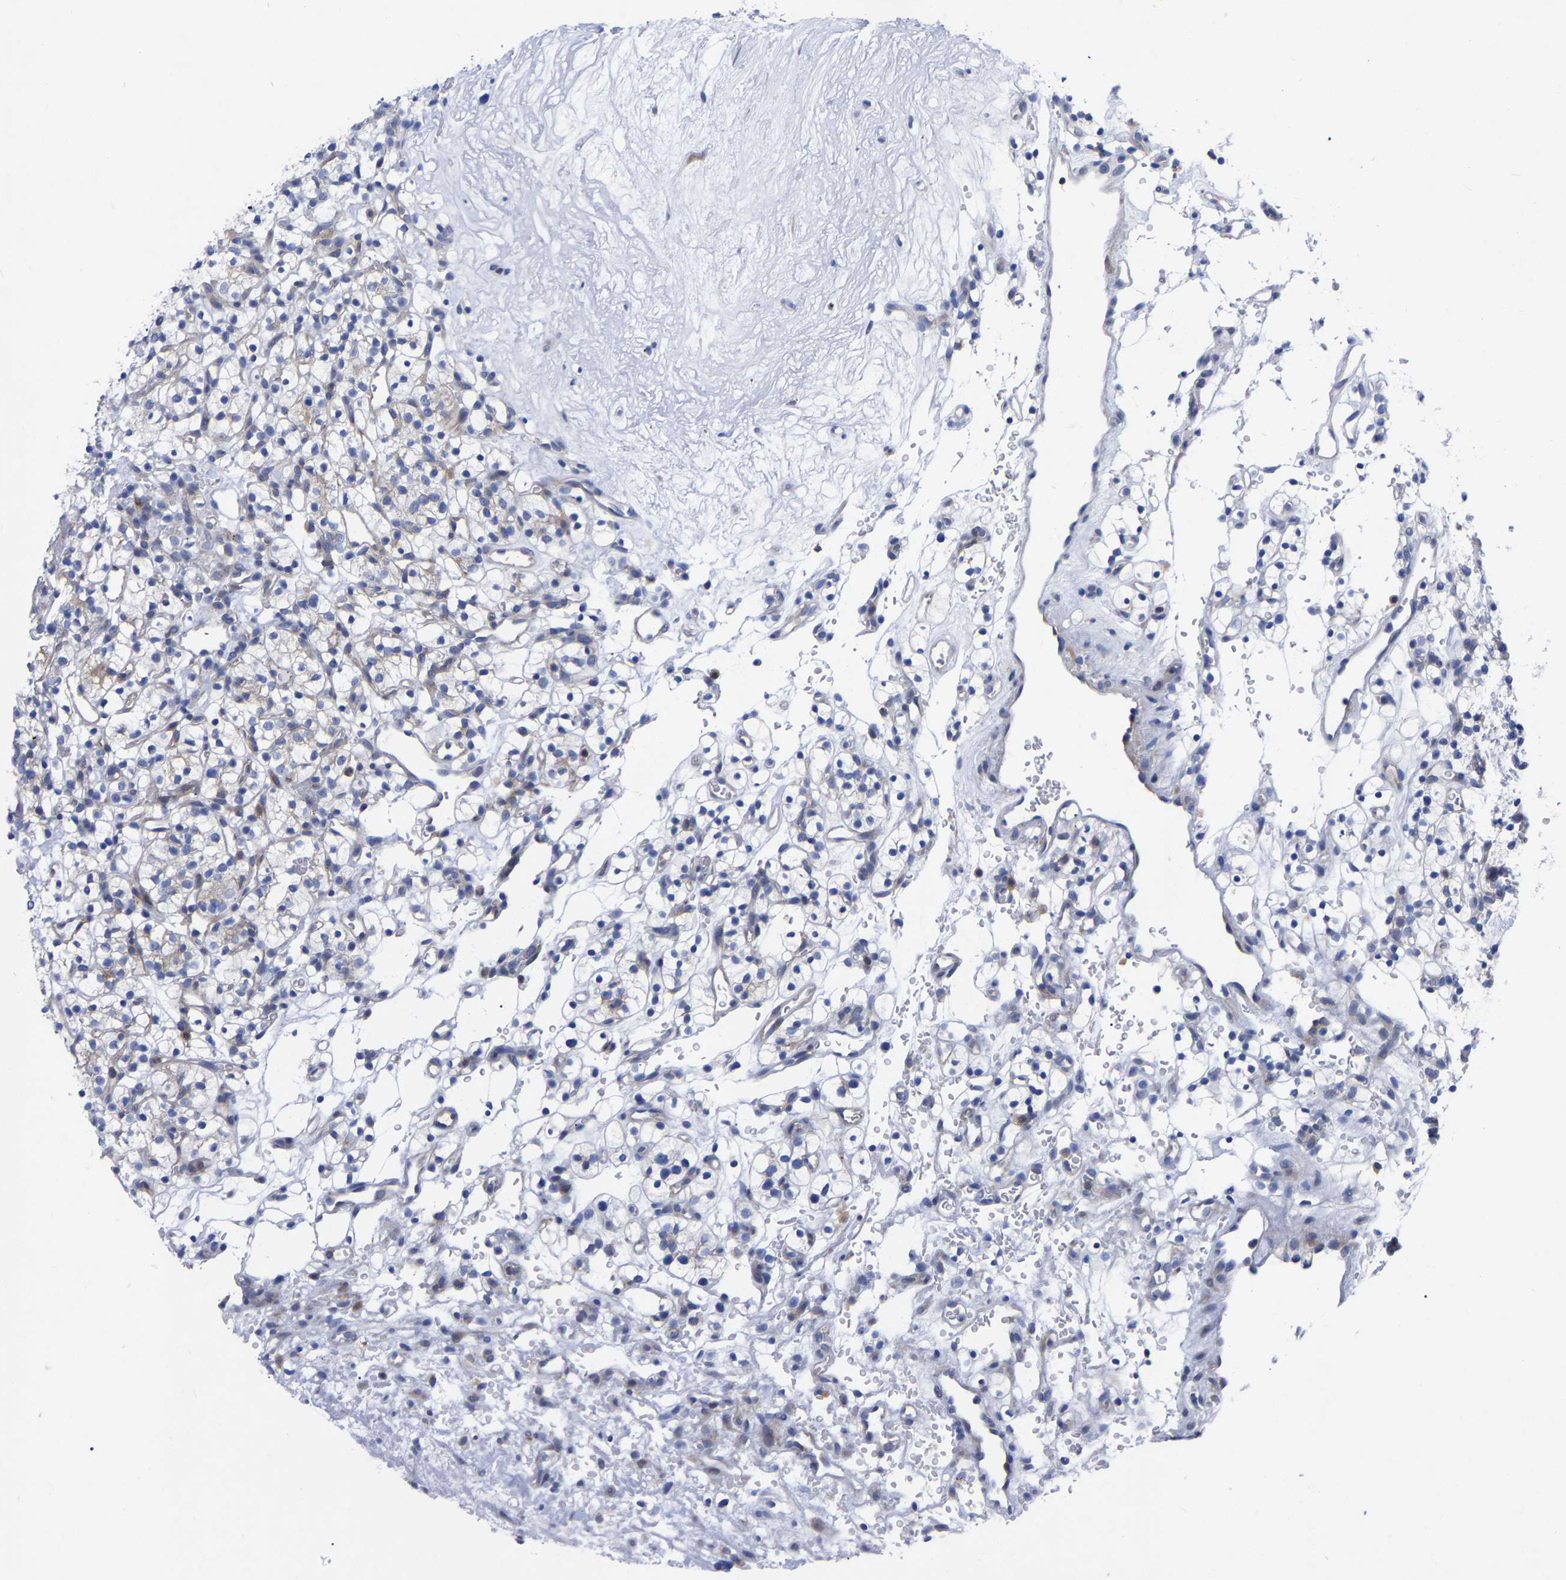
{"staining": {"intensity": "negative", "quantity": "none", "location": "none"}, "tissue": "renal cancer", "cell_type": "Tumor cells", "image_type": "cancer", "snomed": [{"axis": "morphology", "description": "Adenocarcinoma, NOS"}, {"axis": "topography", "description": "Kidney"}], "caption": "Adenocarcinoma (renal) stained for a protein using immunohistochemistry exhibits no staining tumor cells.", "gene": "PTPN7", "patient": {"sex": "female", "age": 57}}